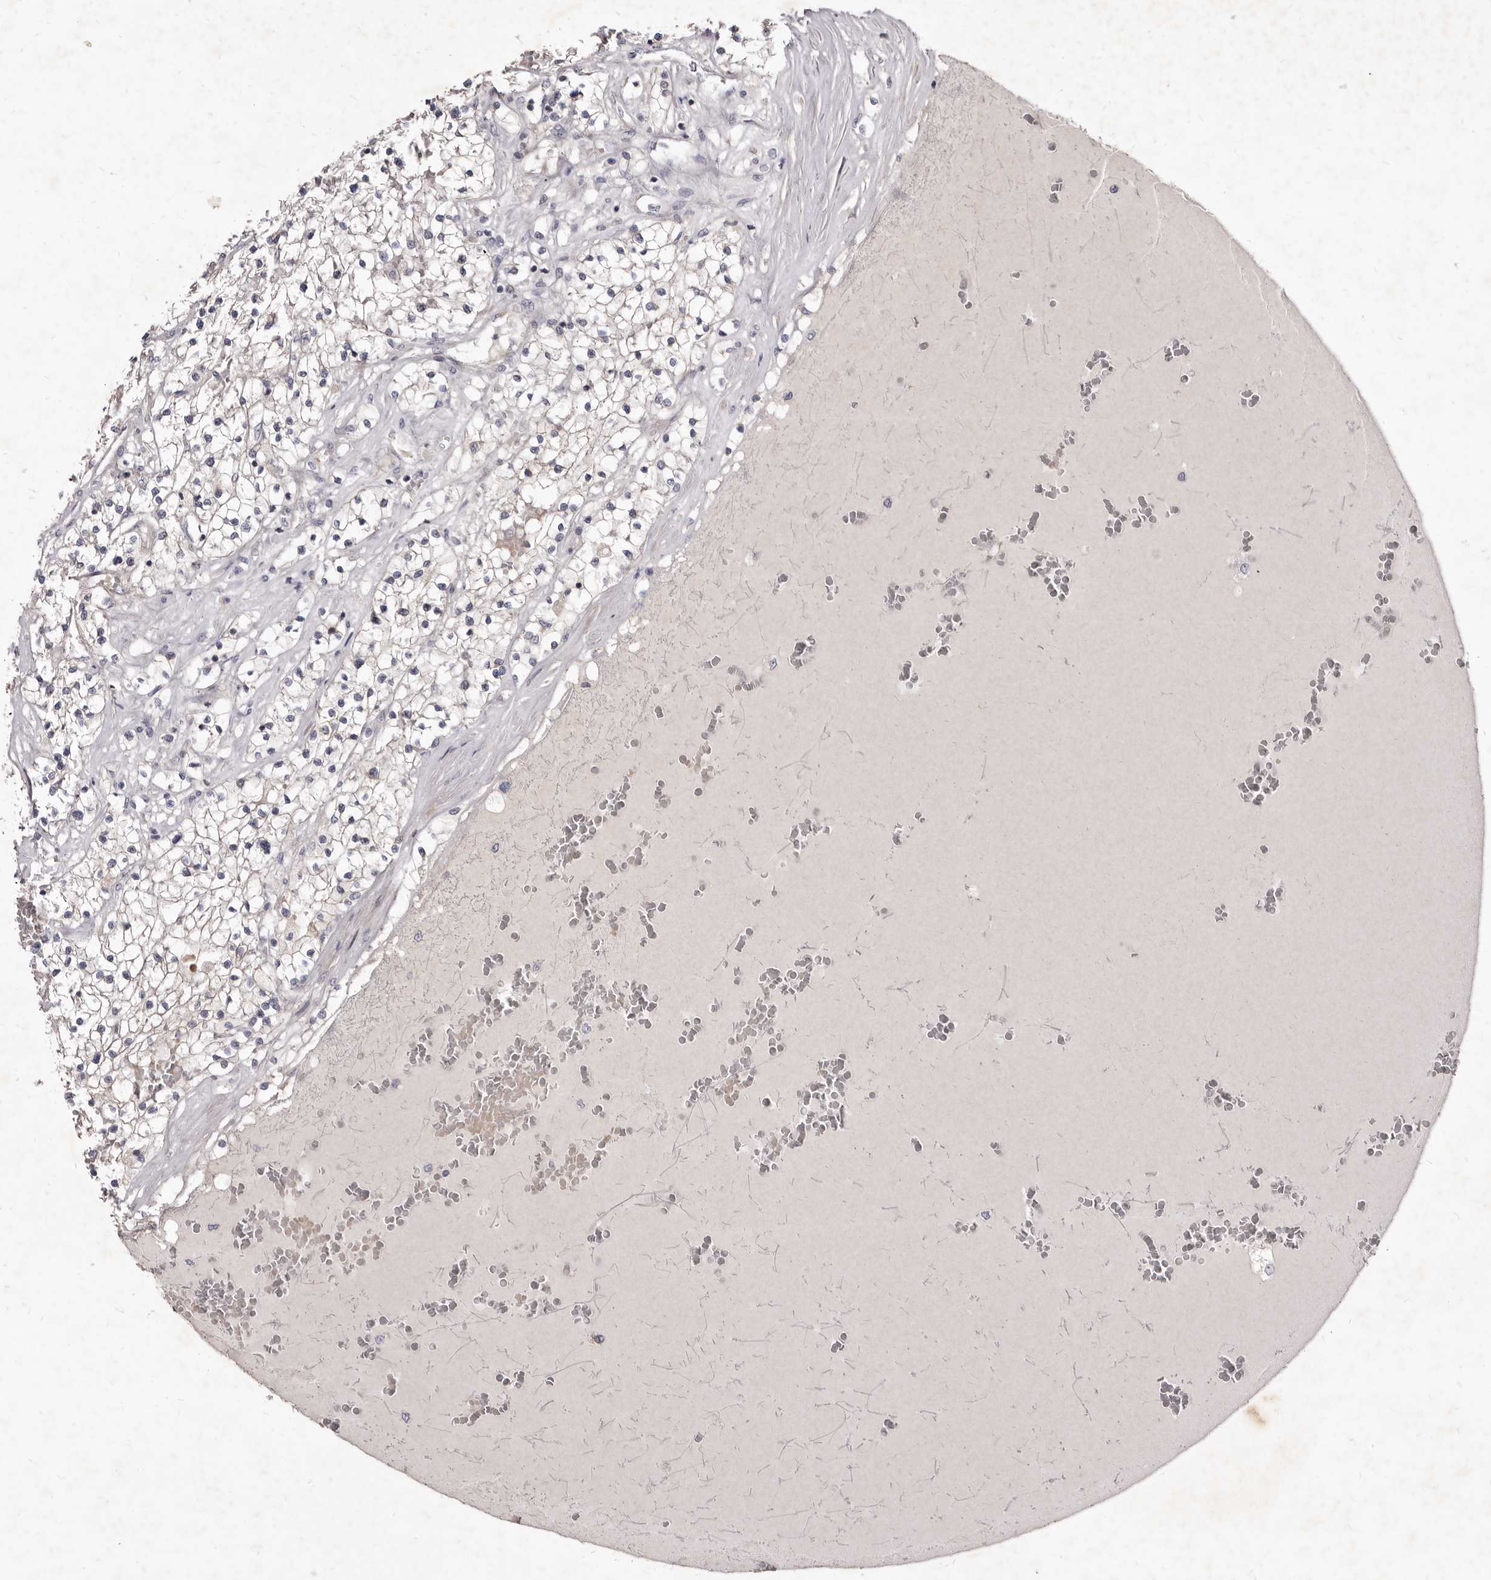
{"staining": {"intensity": "weak", "quantity": "<25%", "location": "cytoplasmic/membranous"}, "tissue": "renal cancer", "cell_type": "Tumor cells", "image_type": "cancer", "snomed": [{"axis": "morphology", "description": "Normal tissue, NOS"}, {"axis": "morphology", "description": "Adenocarcinoma, NOS"}, {"axis": "topography", "description": "Kidney"}], "caption": "A high-resolution histopathology image shows IHC staining of renal cancer (adenocarcinoma), which displays no significant positivity in tumor cells.", "gene": "FAS", "patient": {"sex": "male", "age": 68}}